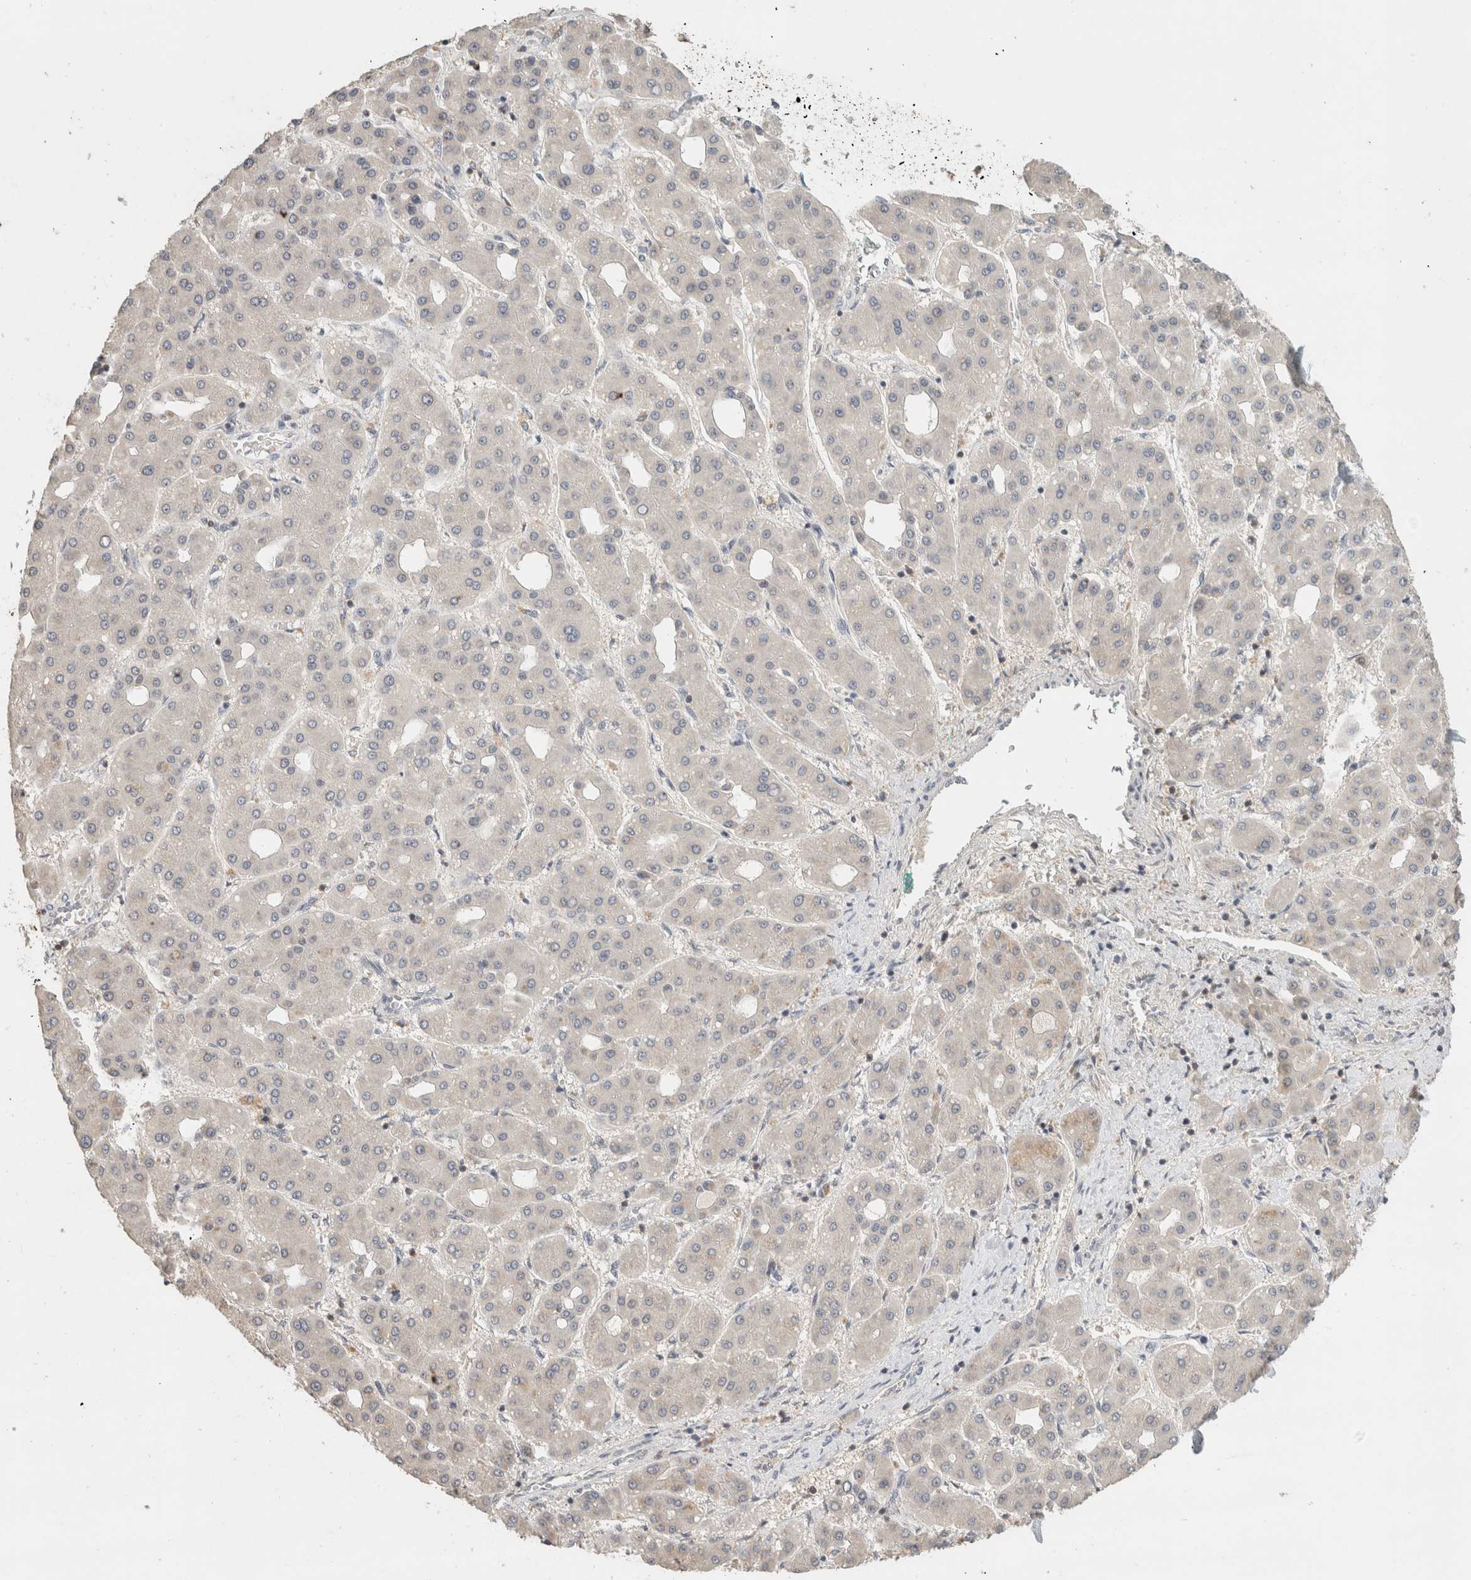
{"staining": {"intensity": "negative", "quantity": "none", "location": "none"}, "tissue": "liver cancer", "cell_type": "Tumor cells", "image_type": "cancer", "snomed": [{"axis": "morphology", "description": "Carcinoma, Hepatocellular, NOS"}, {"axis": "topography", "description": "Liver"}], "caption": "Immunohistochemistry image of neoplastic tissue: hepatocellular carcinoma (liver) stained with DAB (3,3'-diaminobenzidine) demonstrates no significant protein staining in tumor cells.", "gene": "TRAT1", "patient": {"sex": "male", "age": 65}}